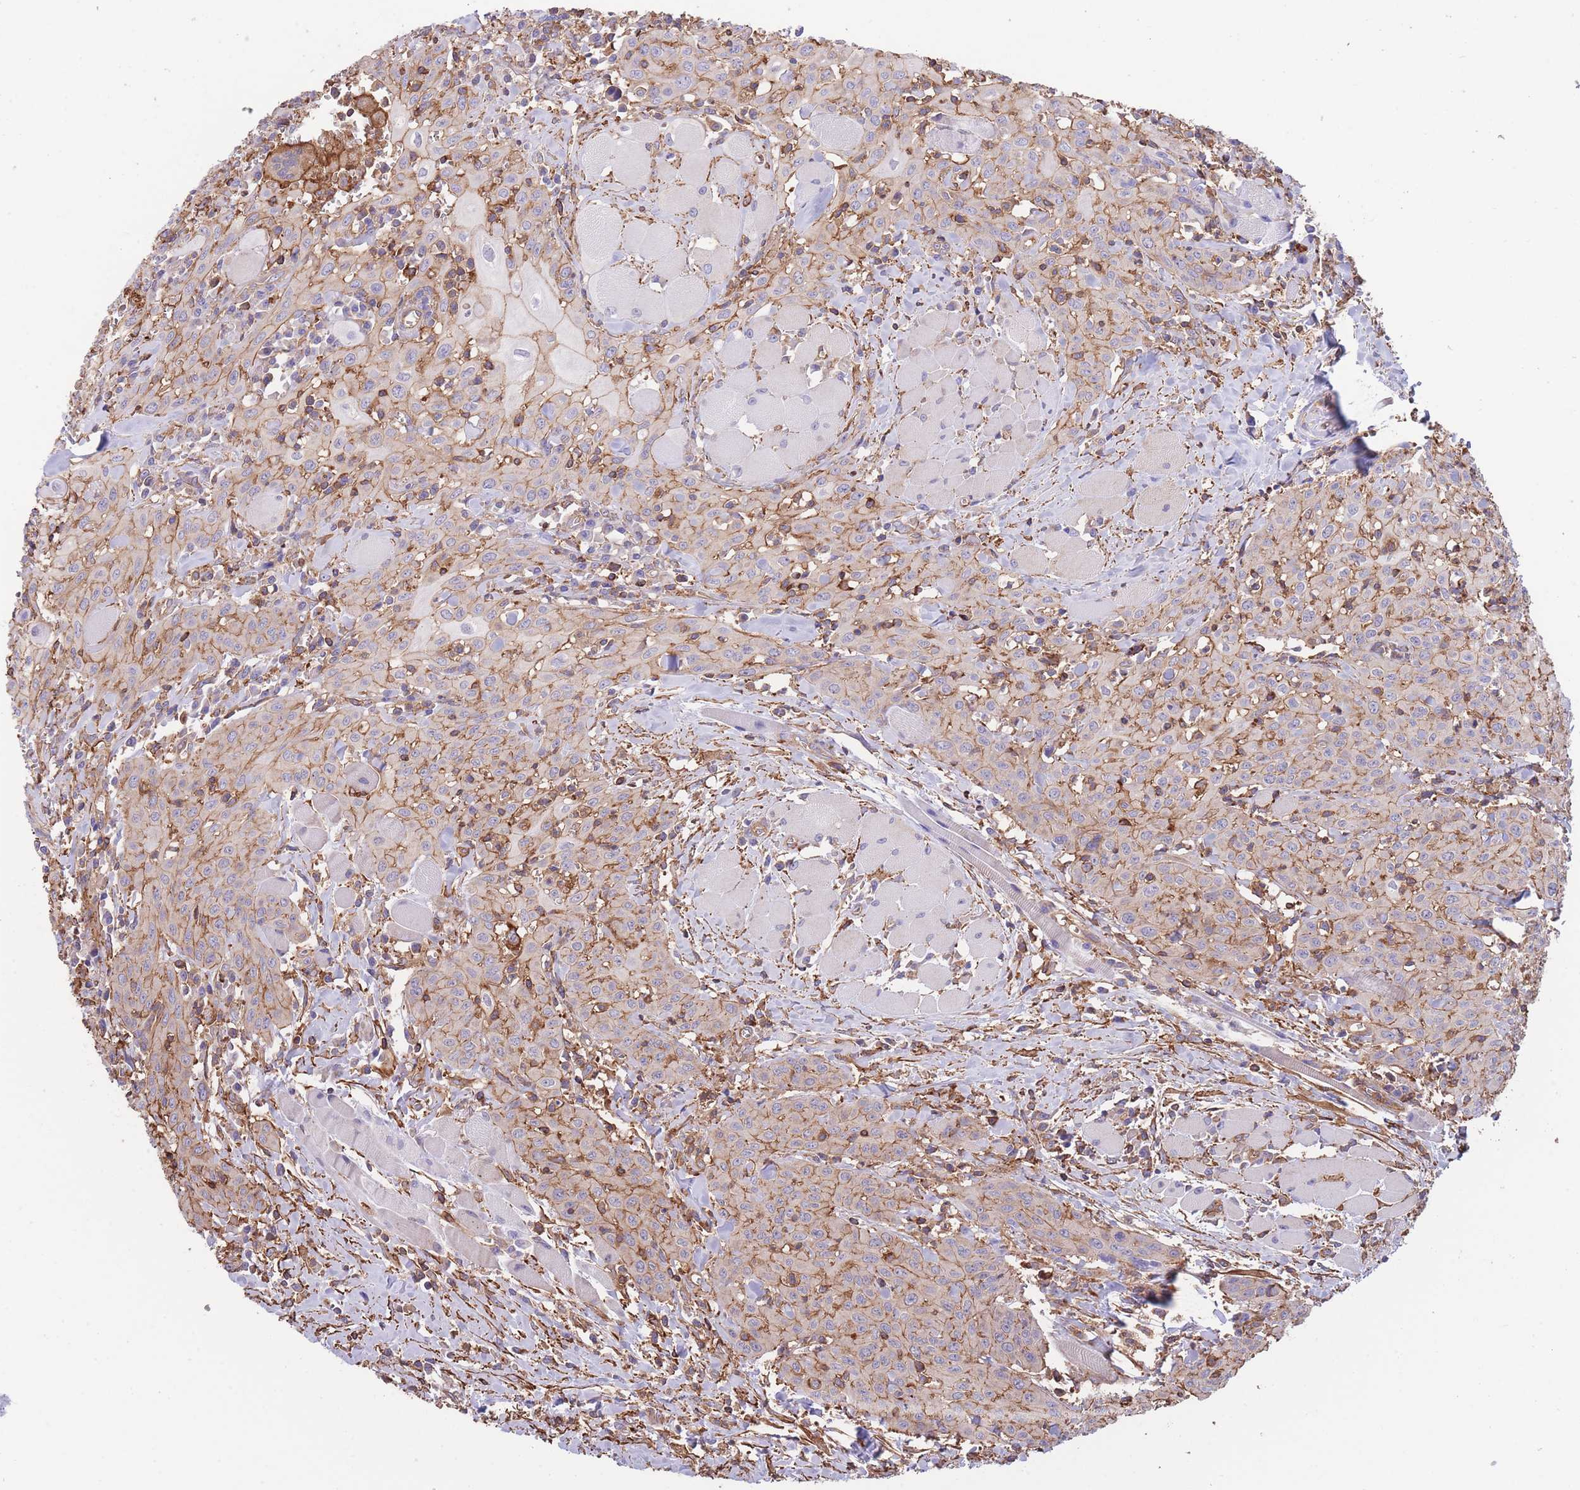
{"staining": {"intensity": "moderate", "quantity": "25%-75%", "location": "cytoplasmic/membranous"}, "tissue": "head and neck cancer", "cell_type": "Tumor cells", "image_type": "cancer", "snomed": [{"axis": "morphology", "description": "Squamous cell carcinoma, NOS"}, {"axis": "topography", "description": "Oral tissue"}, {"axis": "topography", "description": "Head-Neck"}], "caption": "Human head and neck squamous cell carcinoma stained with a protein marker demonstrates moderate staining in tumor cells.", "gene": "LRRN4CL", "patient": {"sex": "female", "age": 70}}